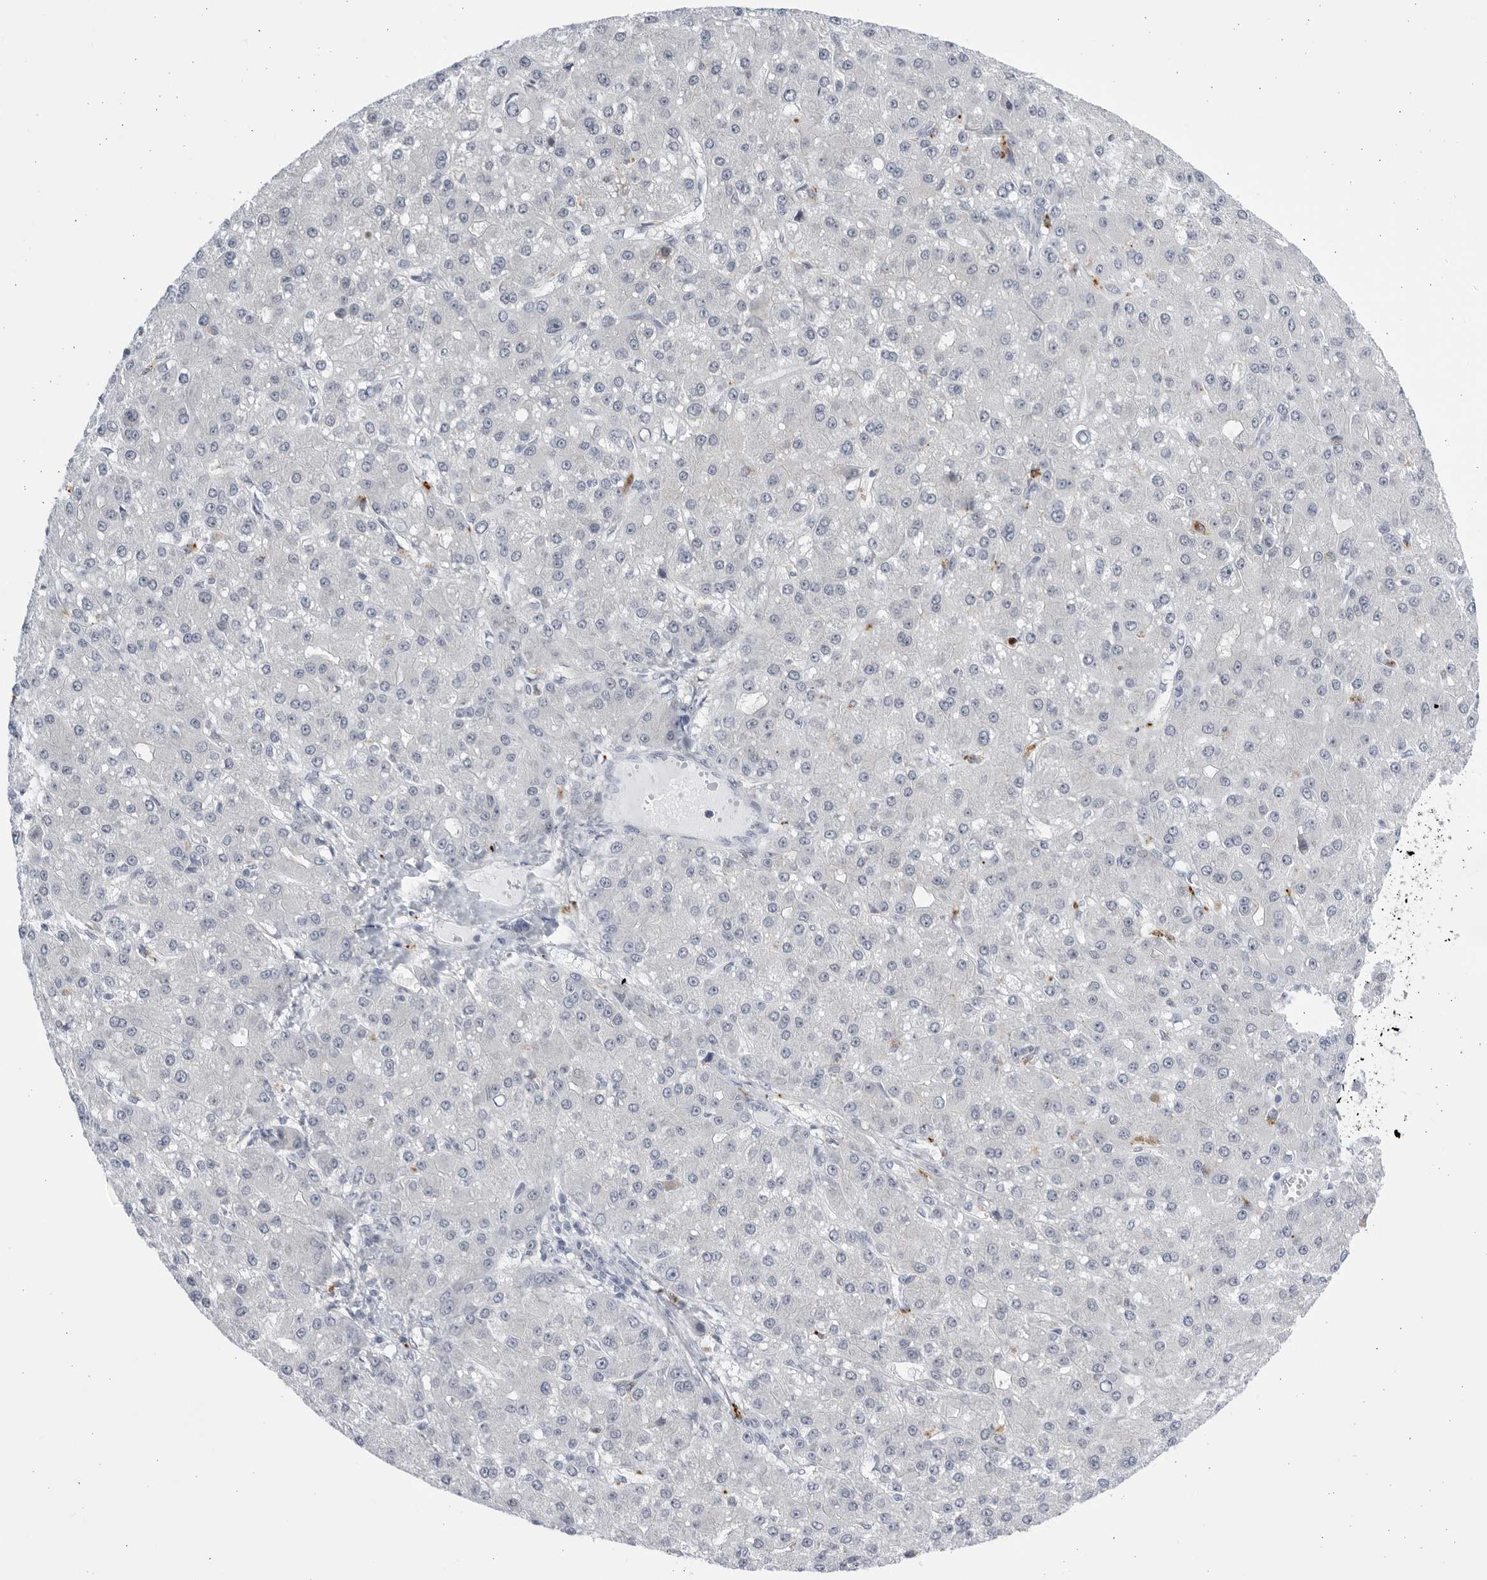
{"staining": {"intensity": "negative", "quantity": "none", "location": "none"}, "tissue": "liver cancer", "cell_type": "Tumor cells", "image_type": "cancer", "snomed": [{"axis": "morphology", "description": "Carcinoma, Hepatocellular, NOS"}, {"axis": "topography", "description": "Liver"}], "caption": "The immunohistochemistry photomicrograph has no significant positivity in tumor cells of hepatocellular carcinoma (liver) tissue.", "gene": "CCDC181", "patient": {"sex": "male", "age": 67}}